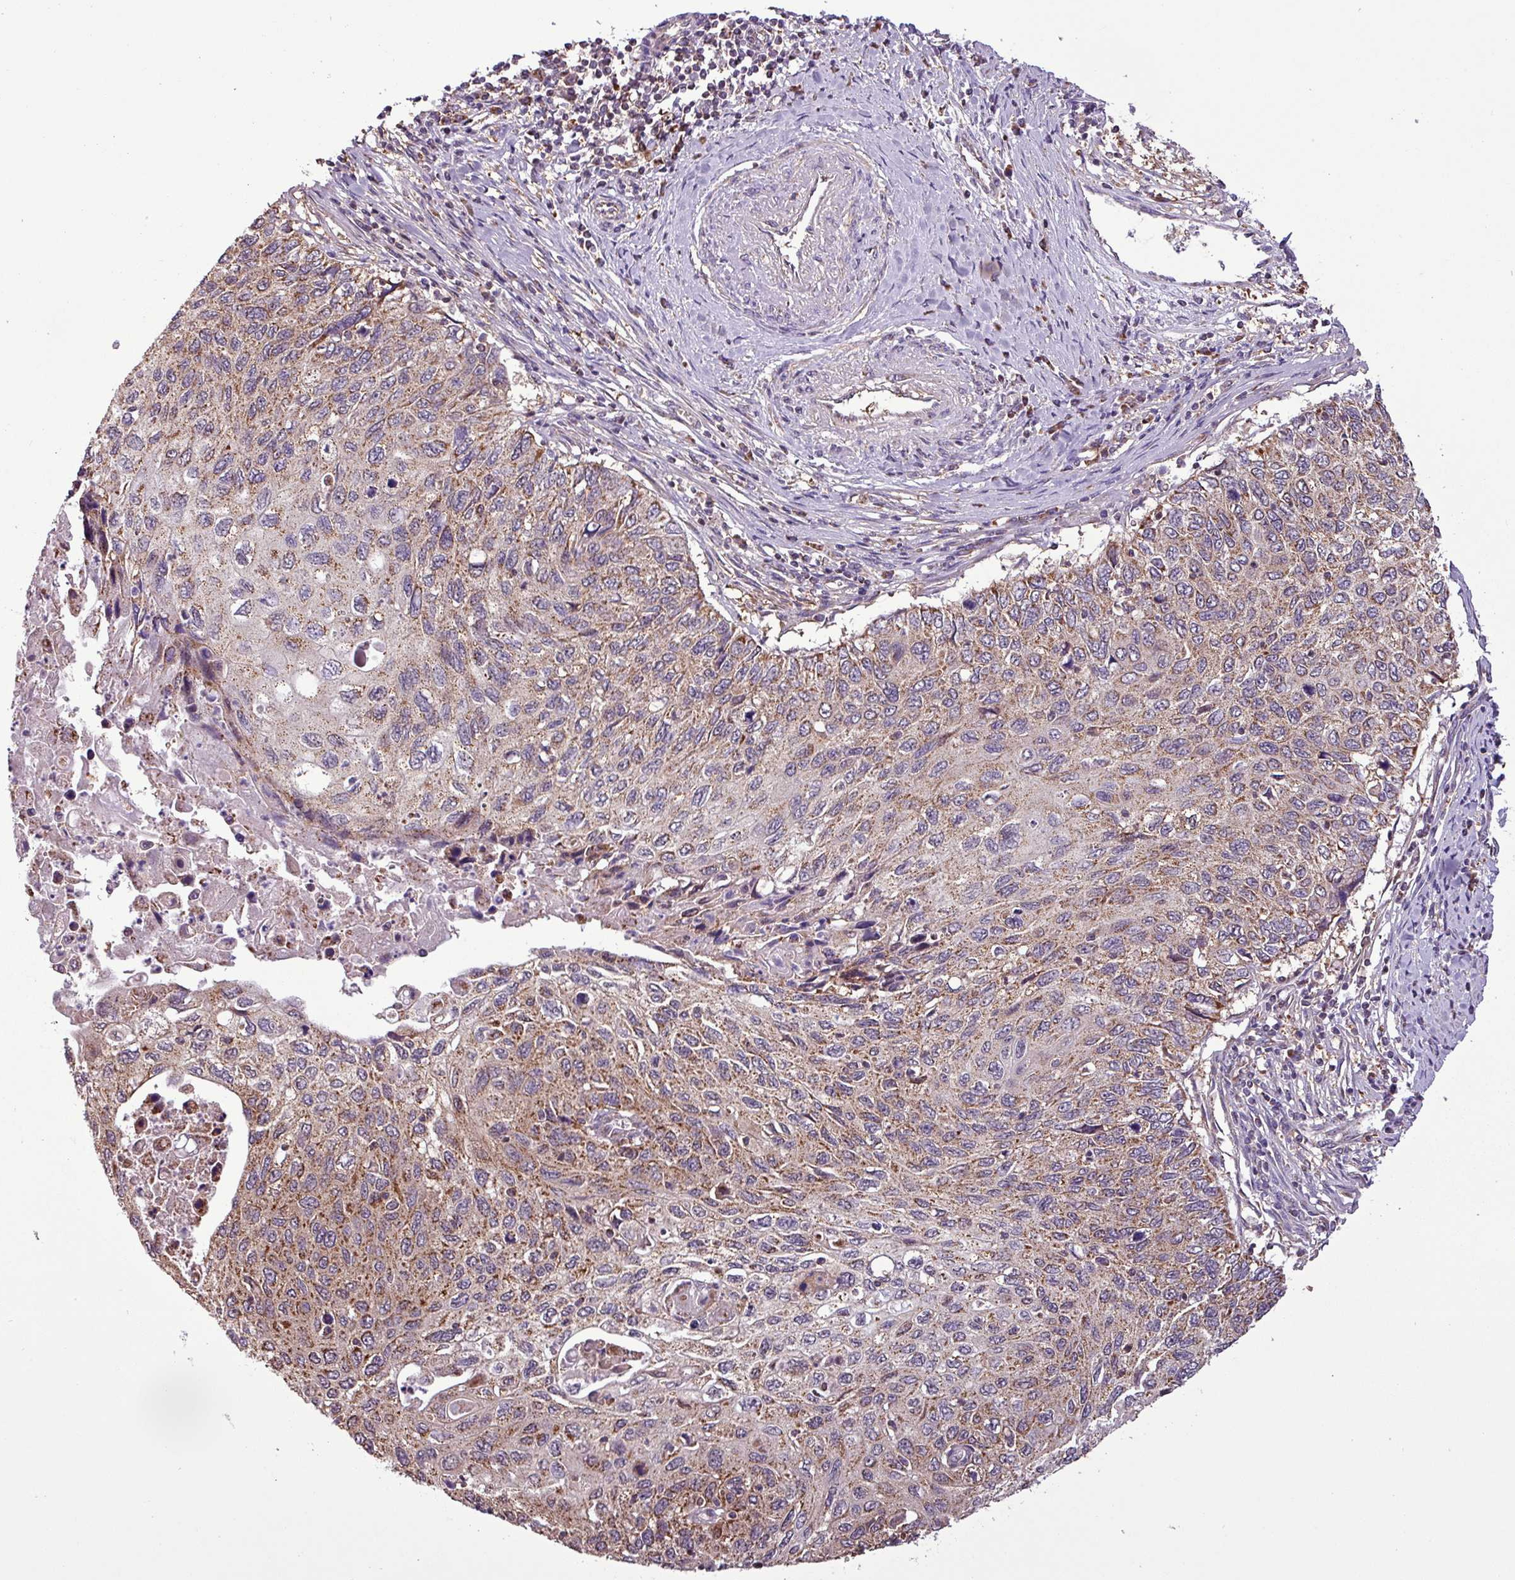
{"staining": {"intensity": "moderate", "quantity": ">75%", "location": "cytoplasmic/membranous"}, "tissue": "cervical cancer", "cell_type": "Tumor cells", "image_type": "cancer", "snomed": [{"axis": "morphology", "description": "Squamous cell carcinoma, NOS"}, {"axis": "topography", "description": "Cervix"}], "caption": "Immunohistochemical staining of cervical cancer demonstrates medium levels of moderate cytoplasmic/membranous staining in approximately >75% of tumor cells. The protein is shown in brown color, while the nuclei are stained blue.", "gene": "MCTP2", "patient": {"sex": "female", "age": 70}}